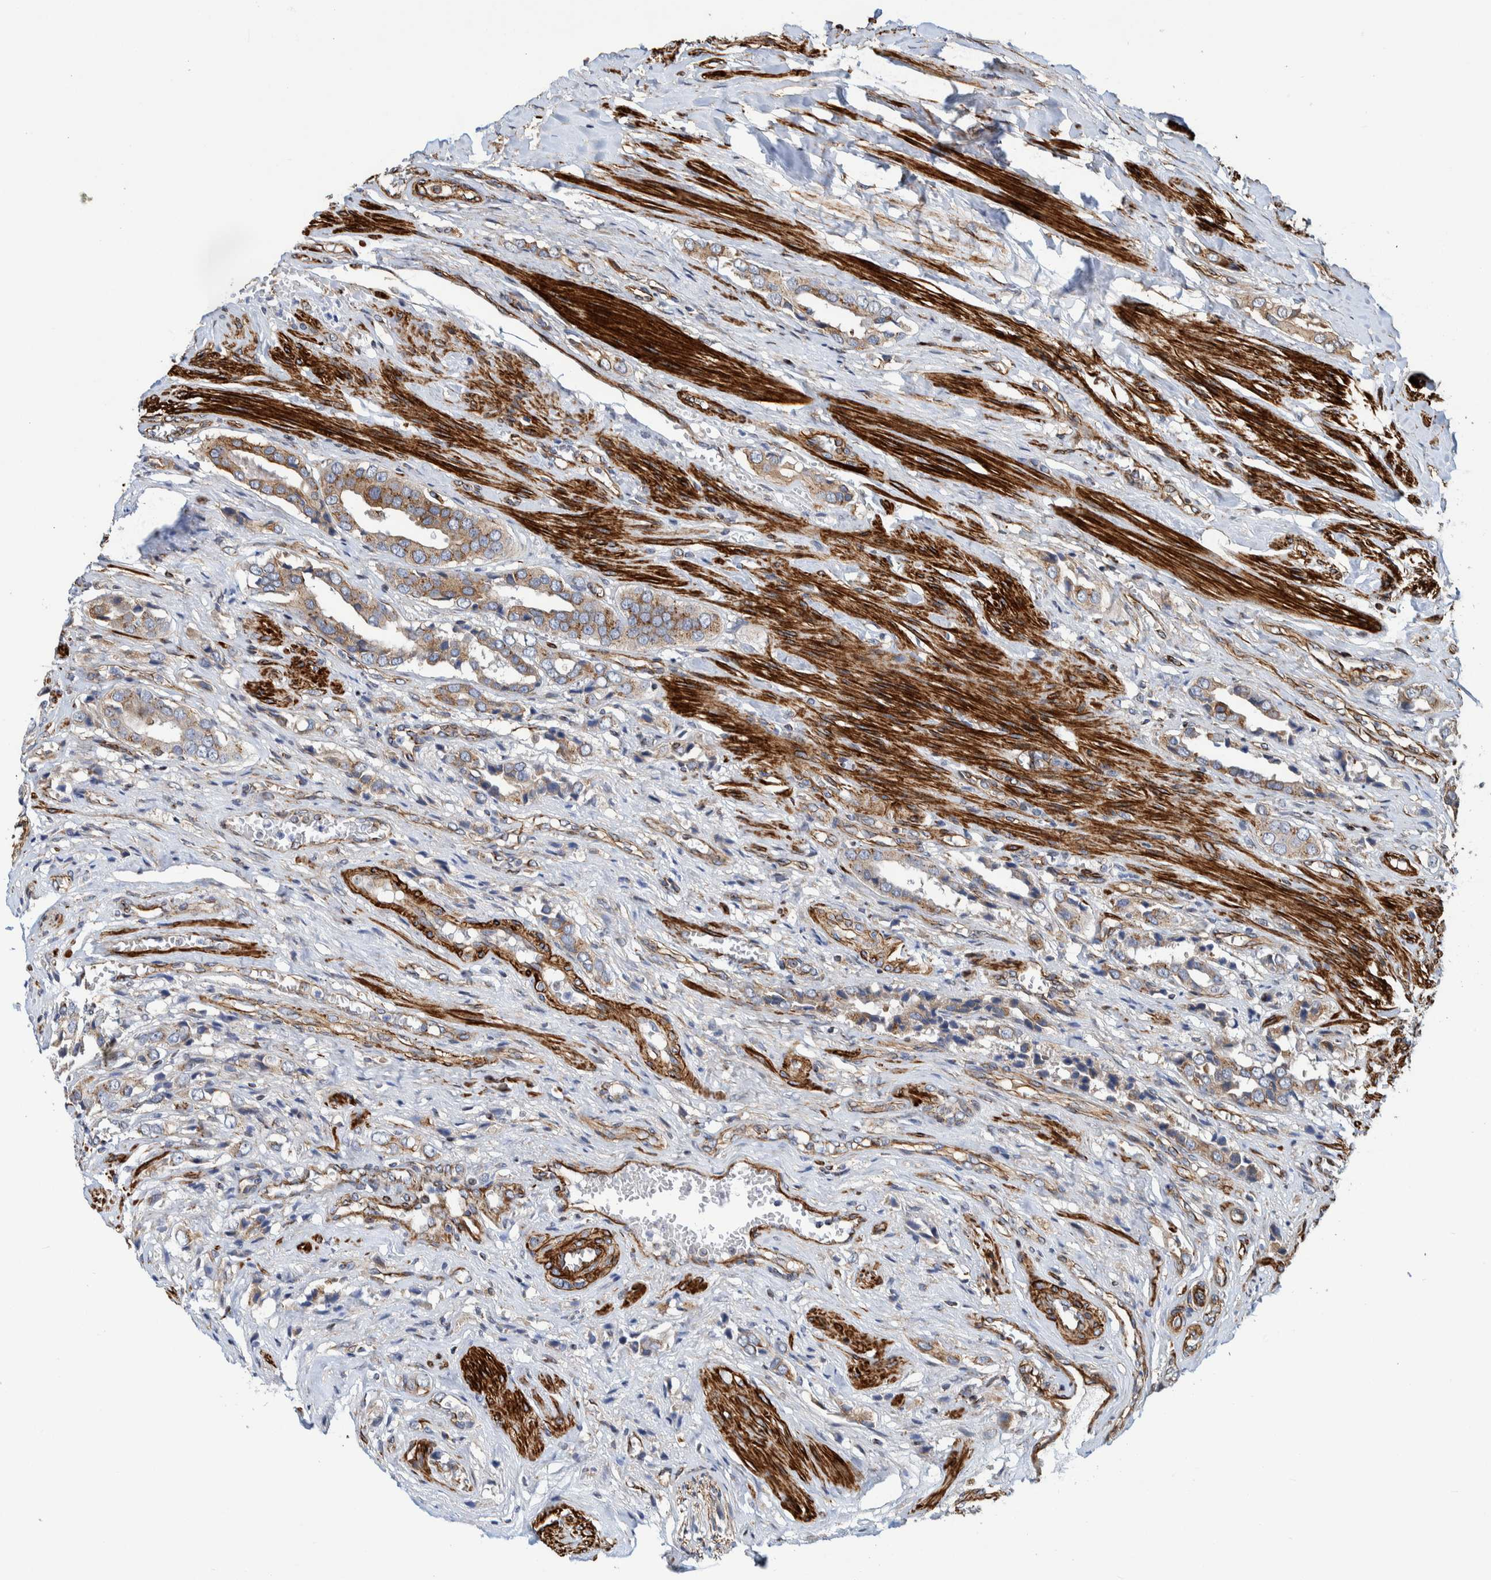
{"staining": {"intensity": "moderate", "quantity": ">75%", "location": "cytoplasmic/membranous"}, "tissue": "prostate cancer", "cell_type": "Tumor cells", "image_type": "cancer", "snomed": [{"axis": "morphology", "description": "Adenocarcinoma, High grade"}, {"axis": "topography", "description": "Prostate"}], "caption": "Immunohistochemical staining of prostate cancer (adenocarcinoma (high-grade)) reveals moderate cytoplasmic/membranous protein positivity in about >75% of tumor cells. The protein is shown in brown color, while the nuclei are stained blue.", "gene": "CCDC57", "patient": {"sex": "male", "age": 52}}